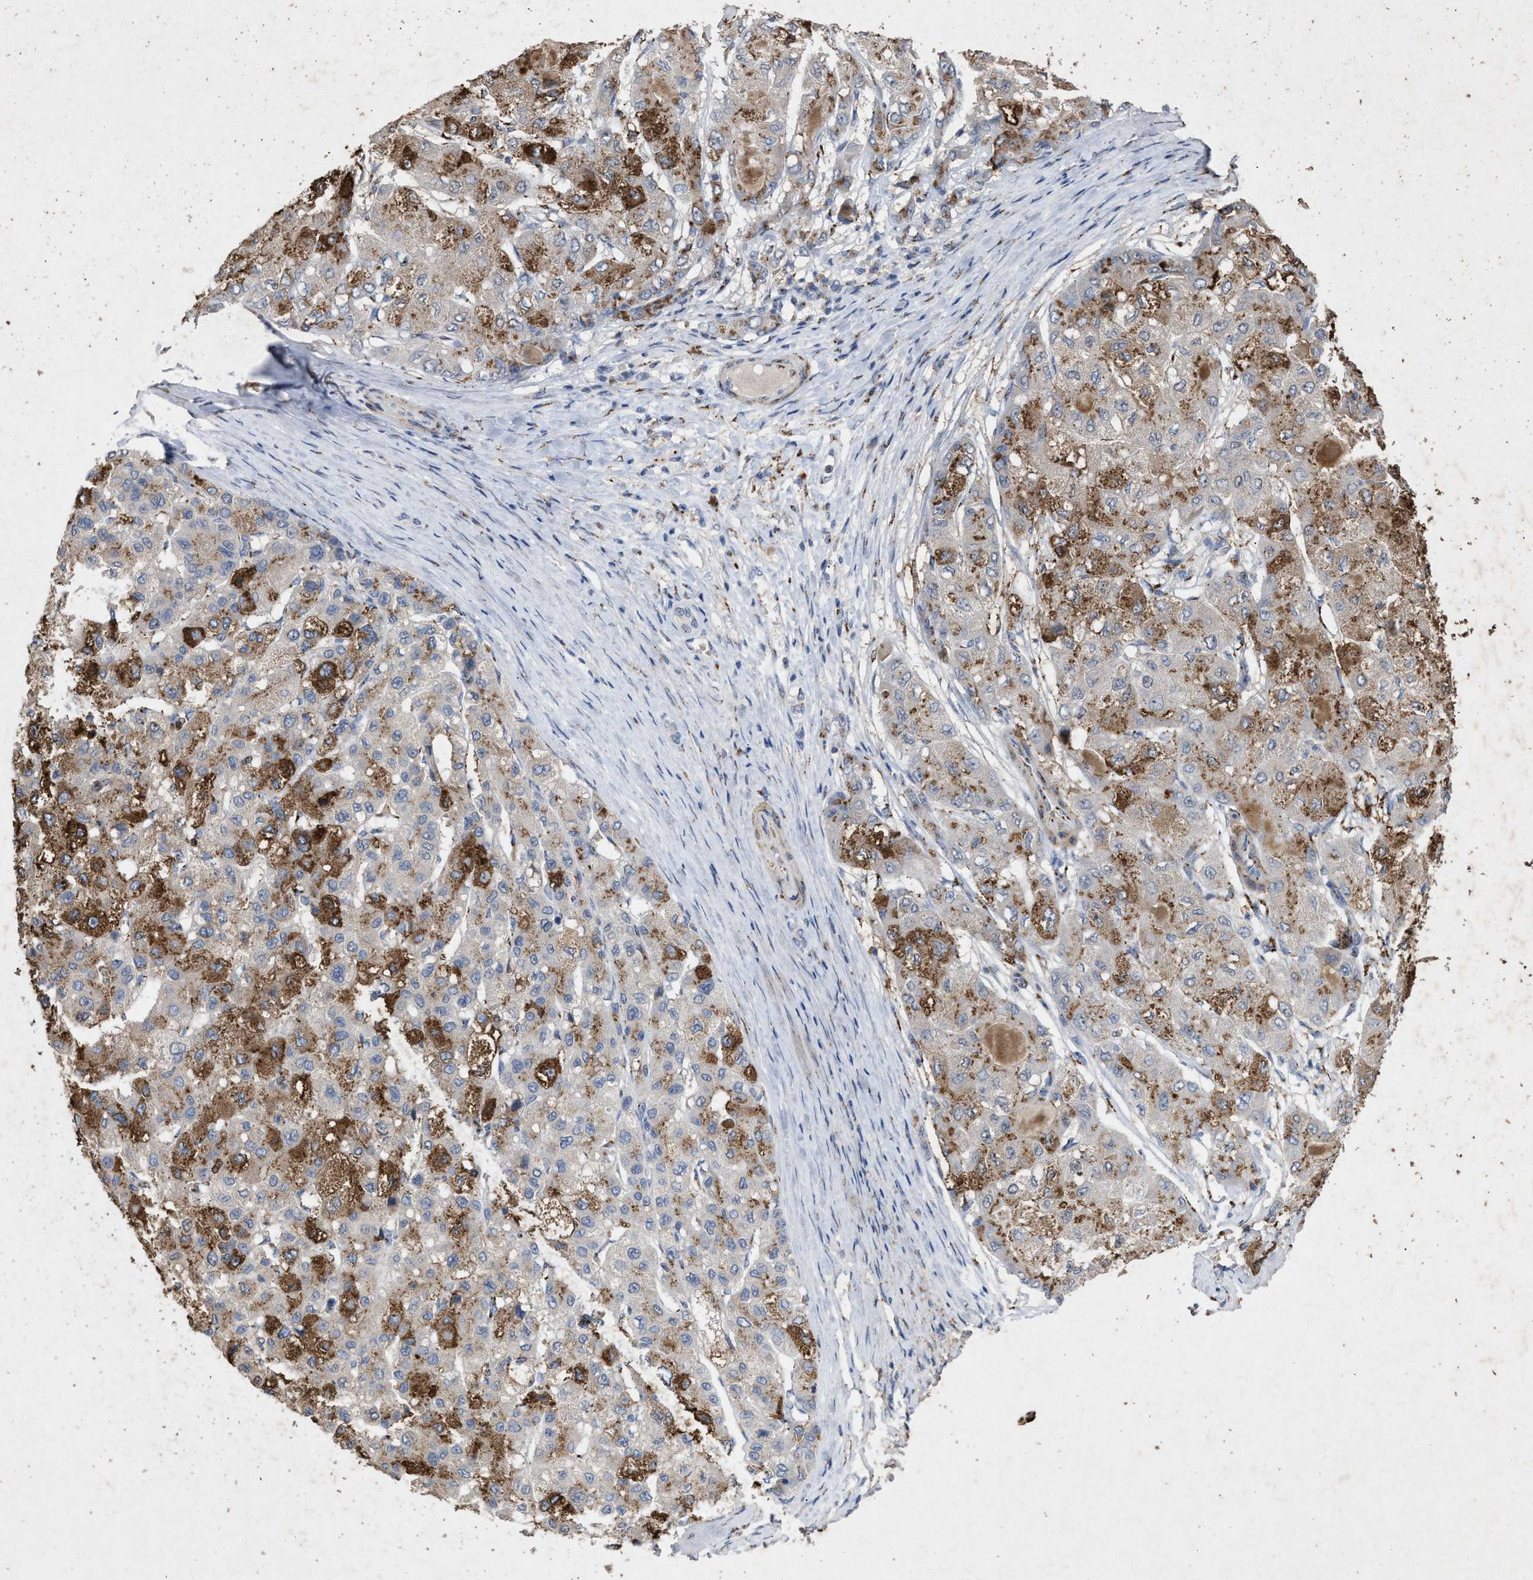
{"staining": {"intensity": "moderate", "quantity": ">75%", "location": "cytoplasmic/membranous"}, "tissue": "liver cancer", "cell_type": "Tumor cells", "image_type": "cancer", "snomed": [{"axis": "morphology", "description": "Carcinoma, Hepatocellular, NOS"}, {"axis": "topography", "description": "Liver"}], "caption": "A brown stain shows moderate cytoplasmic/membranous expression of a protein in human liver cancer (hepatocellular carcinoma) tumor cells.", "gene": "MAN2A1", "patient": {"sex": "male", "age": 80}}